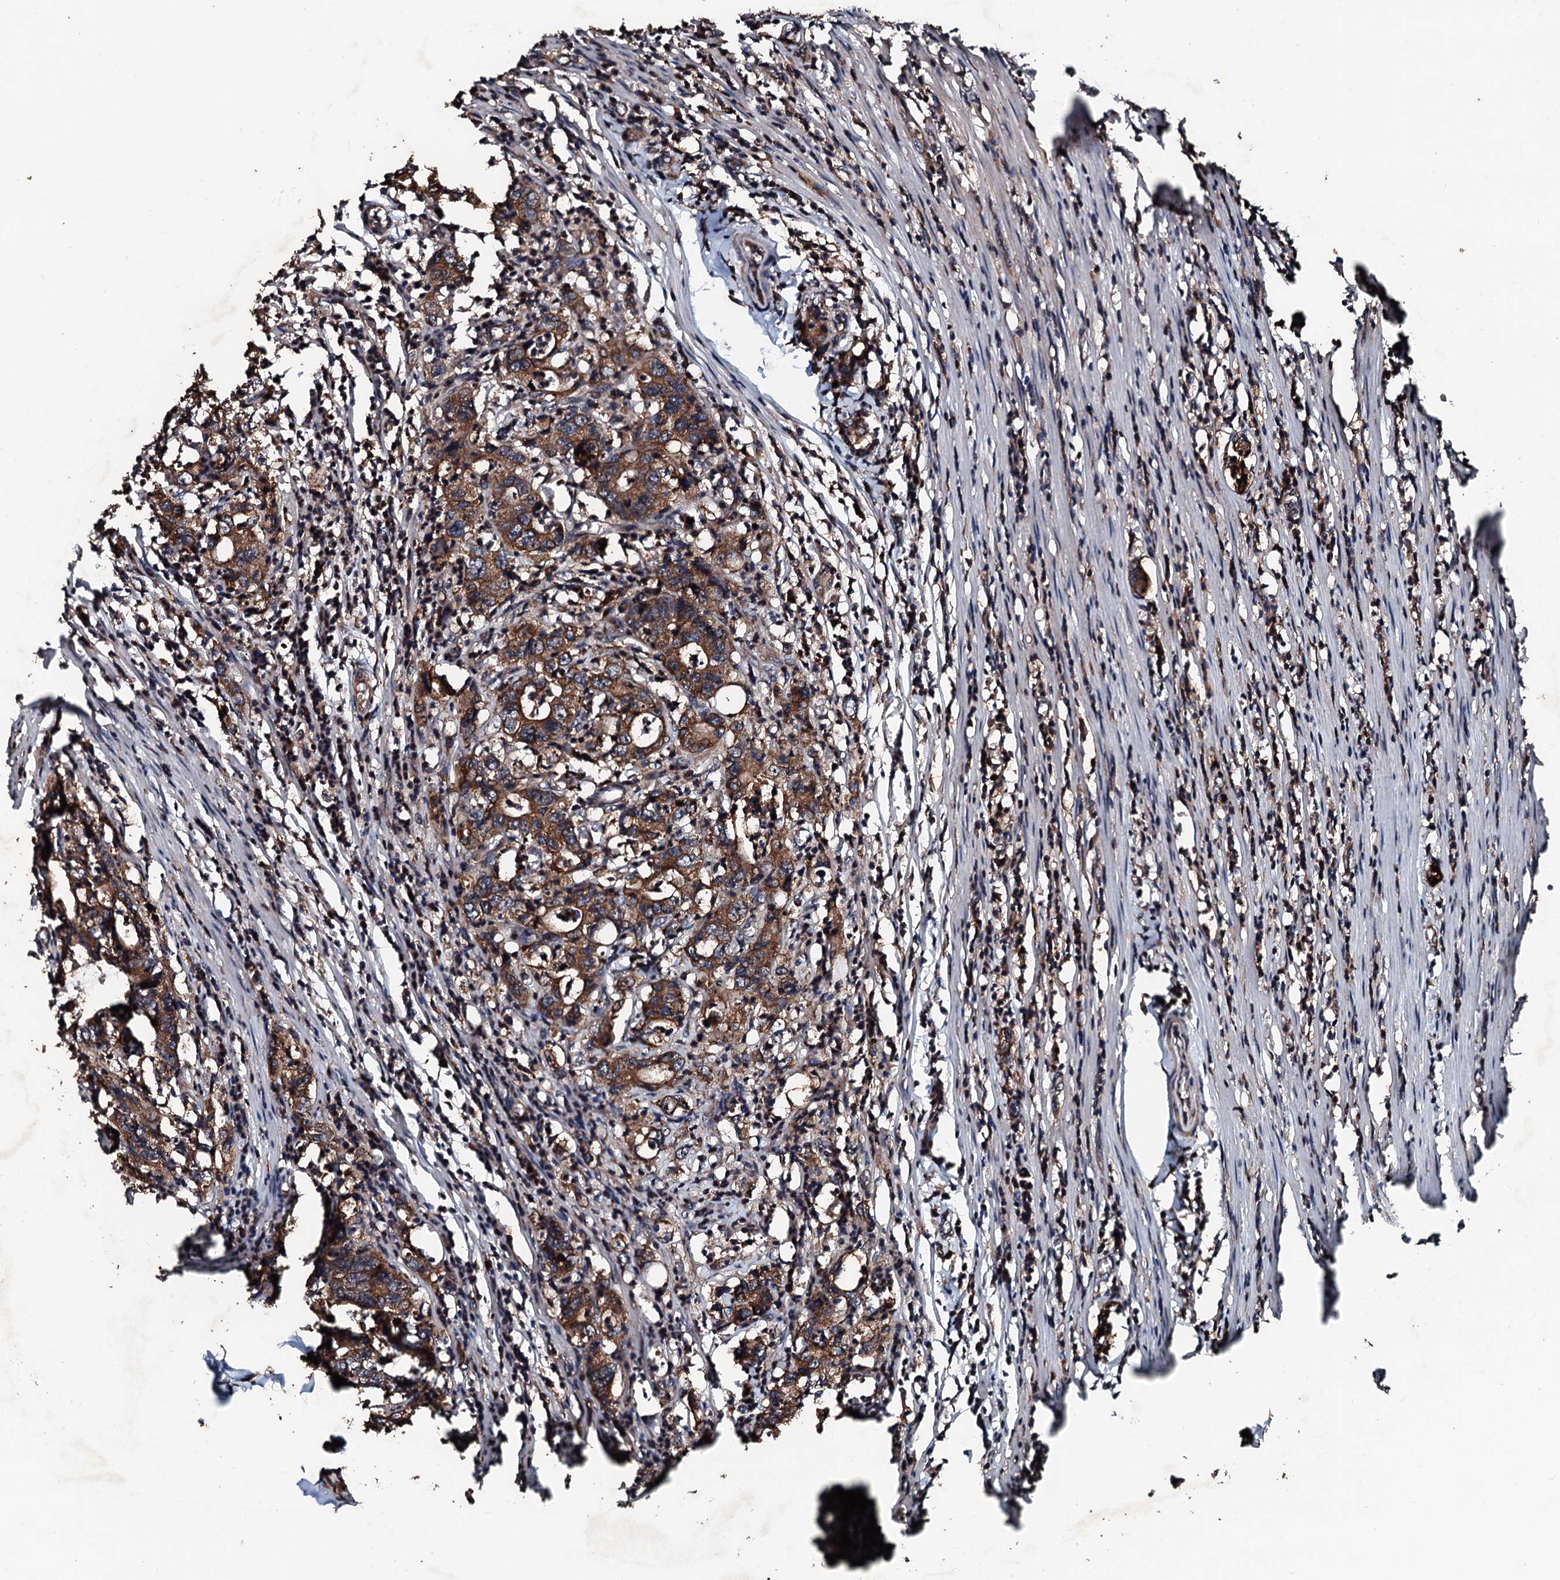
{"staining": {"intensity": "strong", "quantity": ">75%", "location": "cytoplasmic/membranous"}, "tissue": "colorectal cancer", "cell_type": "Tumor cells", "image_type": "cancer", "snomed": [{"axis": "morphology", "description": "Adenocarcinoma, NOS"}, {"axis": "topography", "description": "Colon"}], "caption": "The histopathology image reveals a brown stain indicating the presence of a protein in the cytoplasmic/membranous of tumor cells in colorectal cancer (adenocarcinoma).", "gene": "KIF18A", "patient": {"sex": "female", "age": 75}}